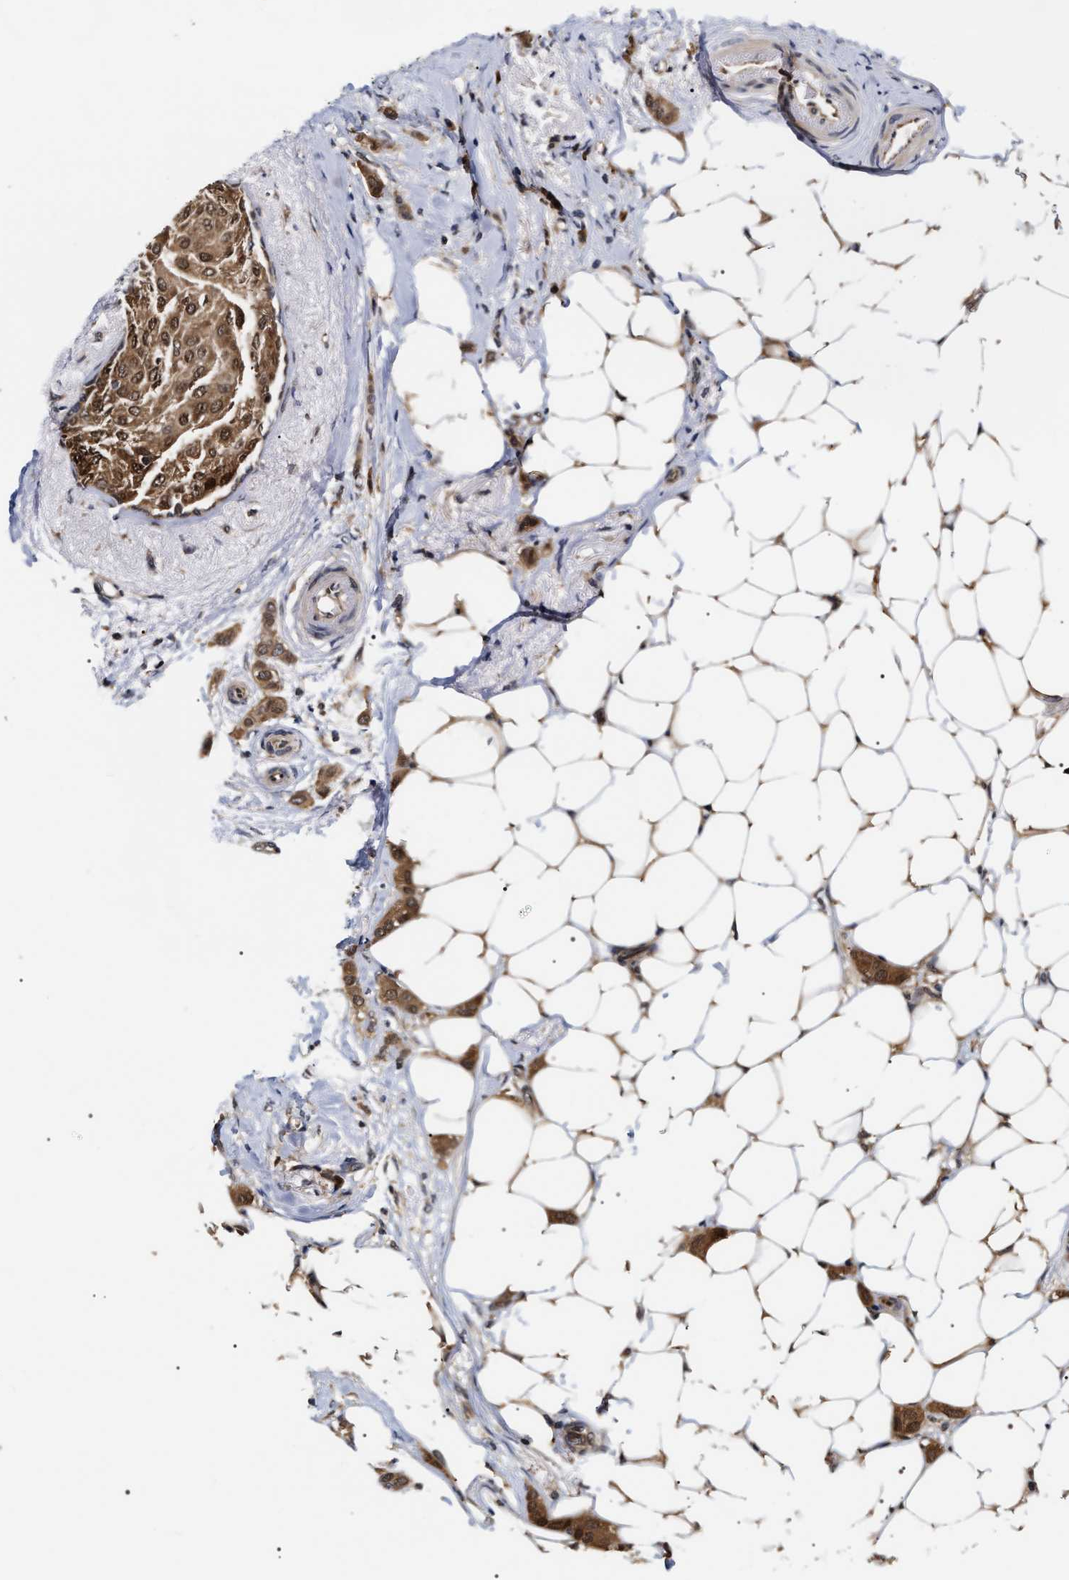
{"staining": {"intensity": "moderate", "quantity": ">75%", "location": "cytoplasmic/membranous,nuclear"}, "tissue": "breast cancer", "cell_type": "Tumor cells", "image_type": "cancer", "snomed": [{"axis": "morphology", "description": "Lobular carcinoma"}, {"axis": "topography", "description": "Breast"}], "caption": "Protein analysis of breast cancer (lobular carcinoma) tissue shows moderate cytoplasmic/membranous and nuclear positivity in about >75% of tumor cells. (Stains: DAB (3,3'-diaminobenzidine) in brown, nuclei in blue, Microscopy: brightfield microscopy at high magnification).", "gene": "BAG6", "patient": {"sex": "female", "age": 55}}